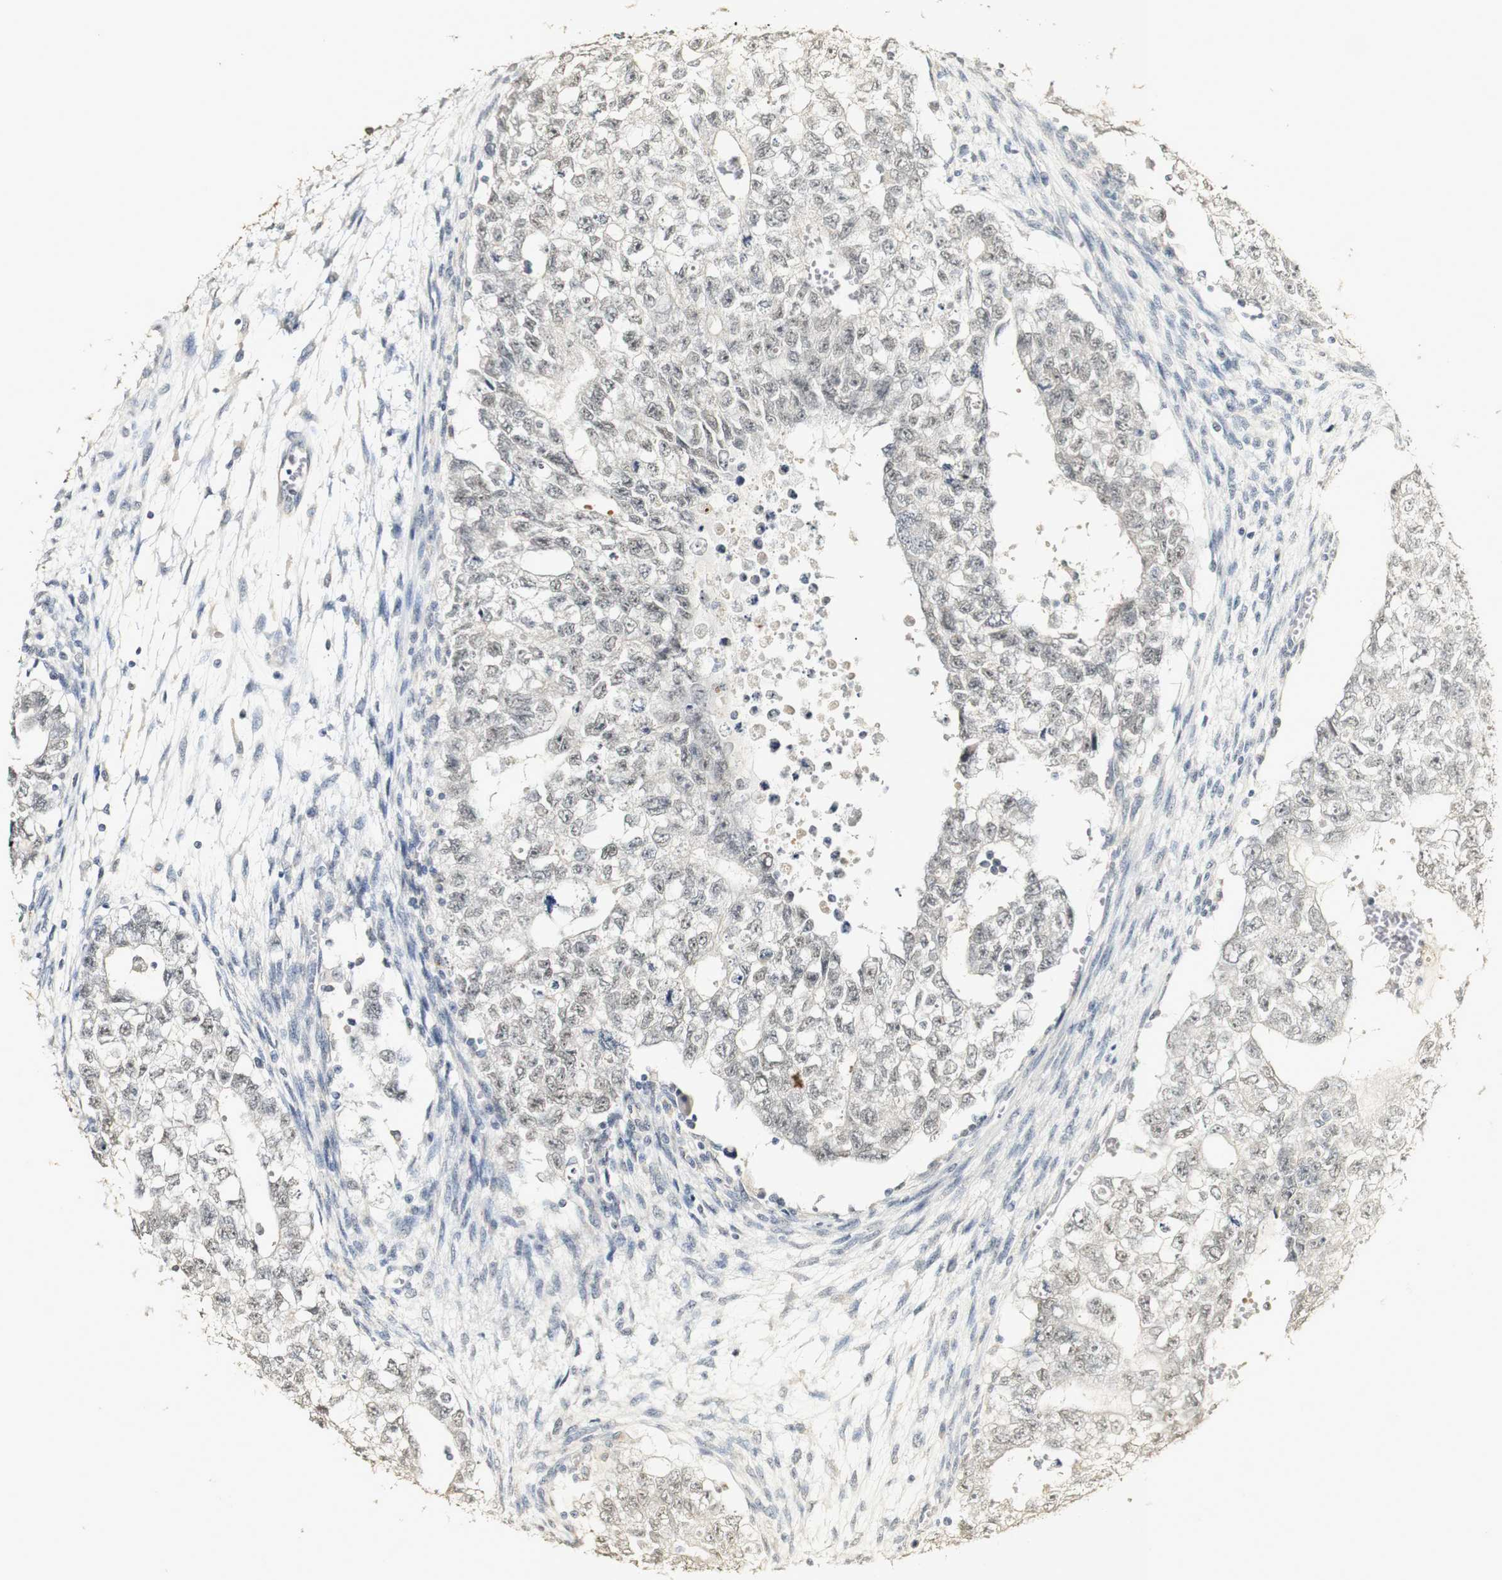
{"staining": {"intensity": "weak", "quantity": ">75%", "location": "nuclear"}, "tissue": "testis cancer", "cell_type": "Tumor cells", "image_type": "cancer", "snomed": [{"axis": "morphology", "description": "Seminoma, NOS"}, {"axis": "morphology", "description": "Carcinoma, Embryonal, NOS"}, {"axis": "topography", "description": "Testis"}], "caption": "Seminoma (testis) tissue demonstrates weak nuclear staining in approximately >75% of tumor cells (IHC, brightfield microscopy, high magnification).", "gene": "SYT7", "patient": {"sex": "male", "age": 38}}